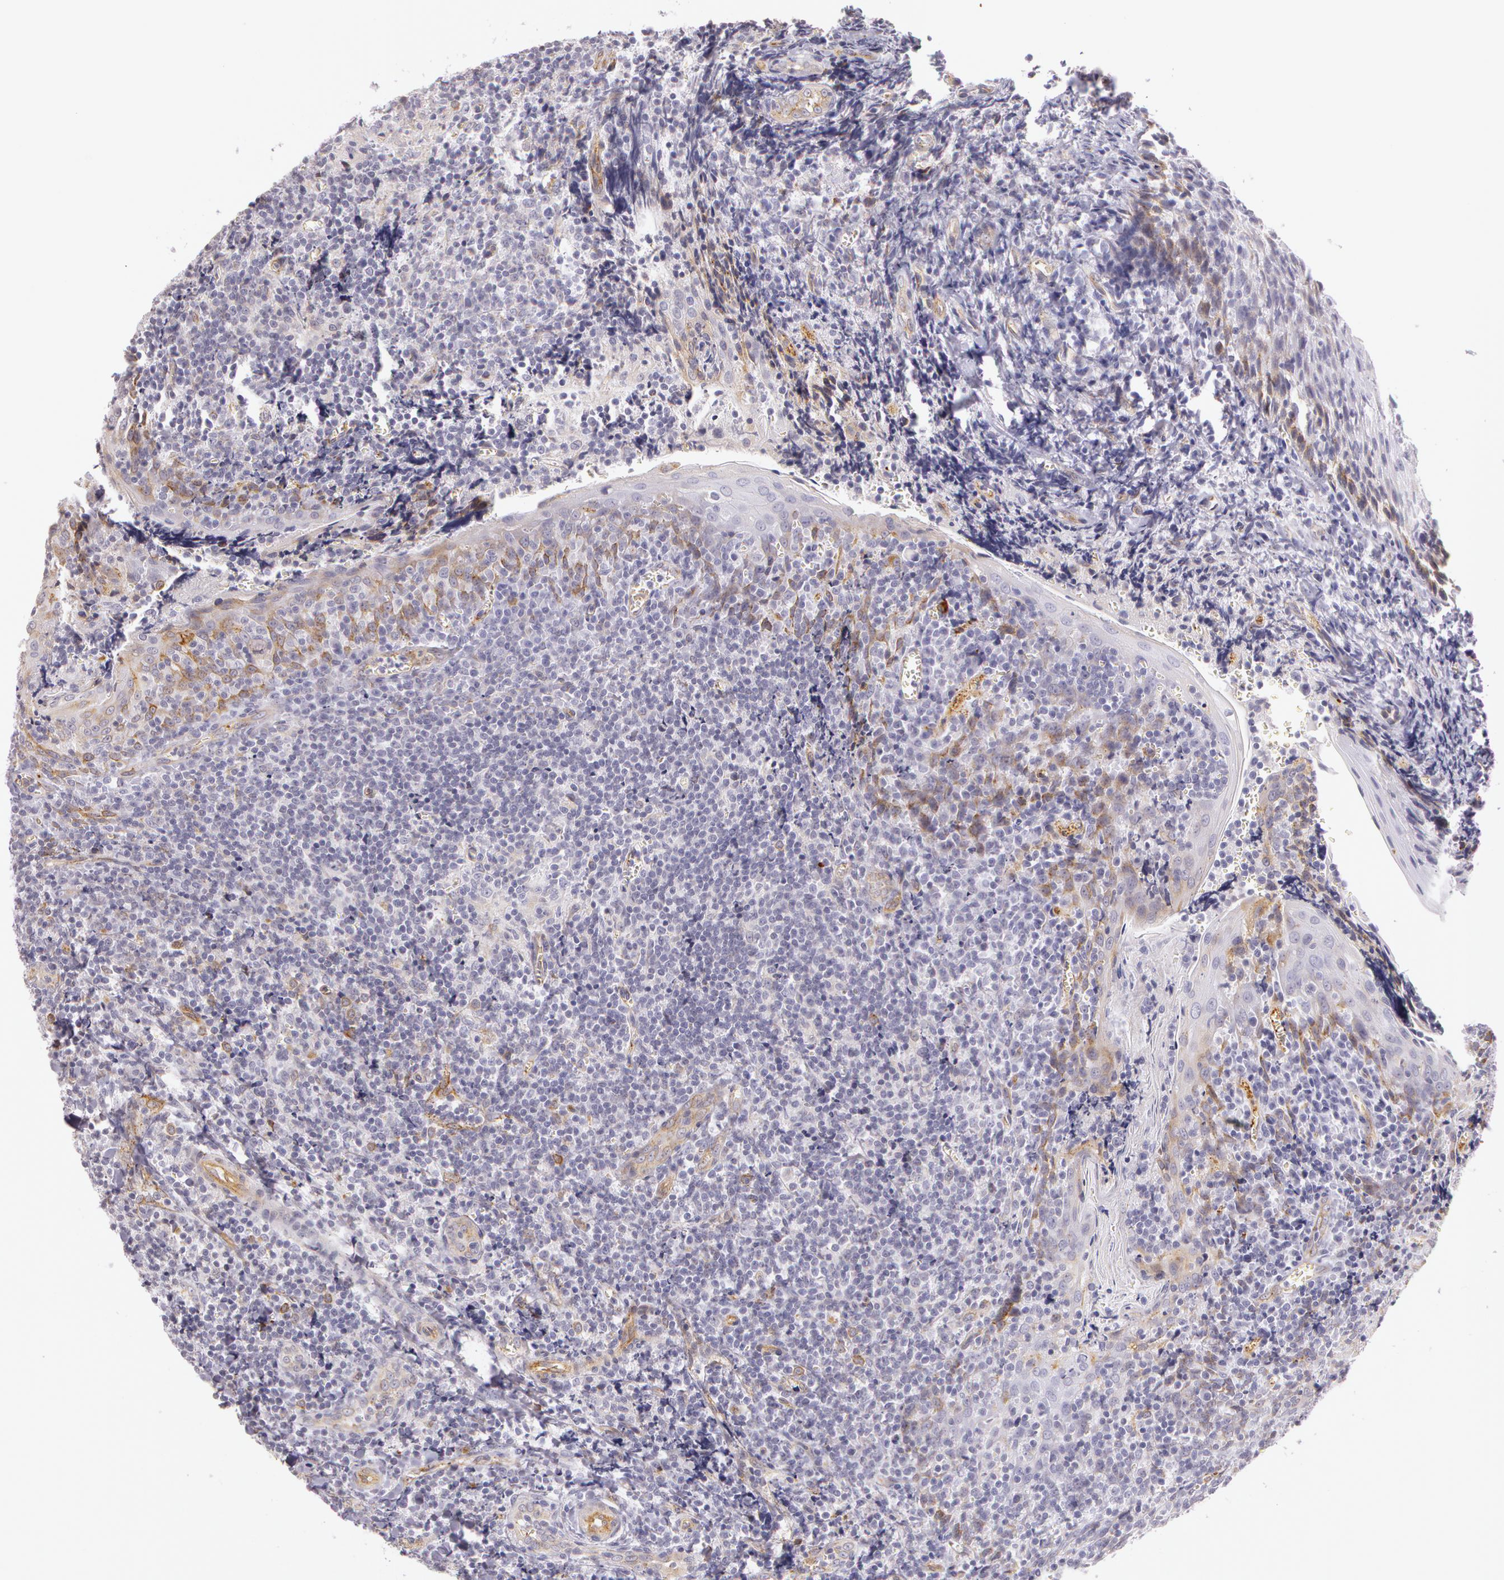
{"staining": {"intensity": "weak", "quantity": "<25%", "location": "cytoplasmic/membranous"}, "tissue": "tonsil", "cell_type": "Germinal center cells", "image_type": "normal", "snomed": [{"axis": "morphology", "description": "Normal tissue, NOS"}, {"axis": "topography", "description": "Tonsil"}], "caption": "The photomicrograph reveals no staining of germinal center cells in normal tonsil.", "gene": "APP", "patient": {"sex": "male", "age": 20}}